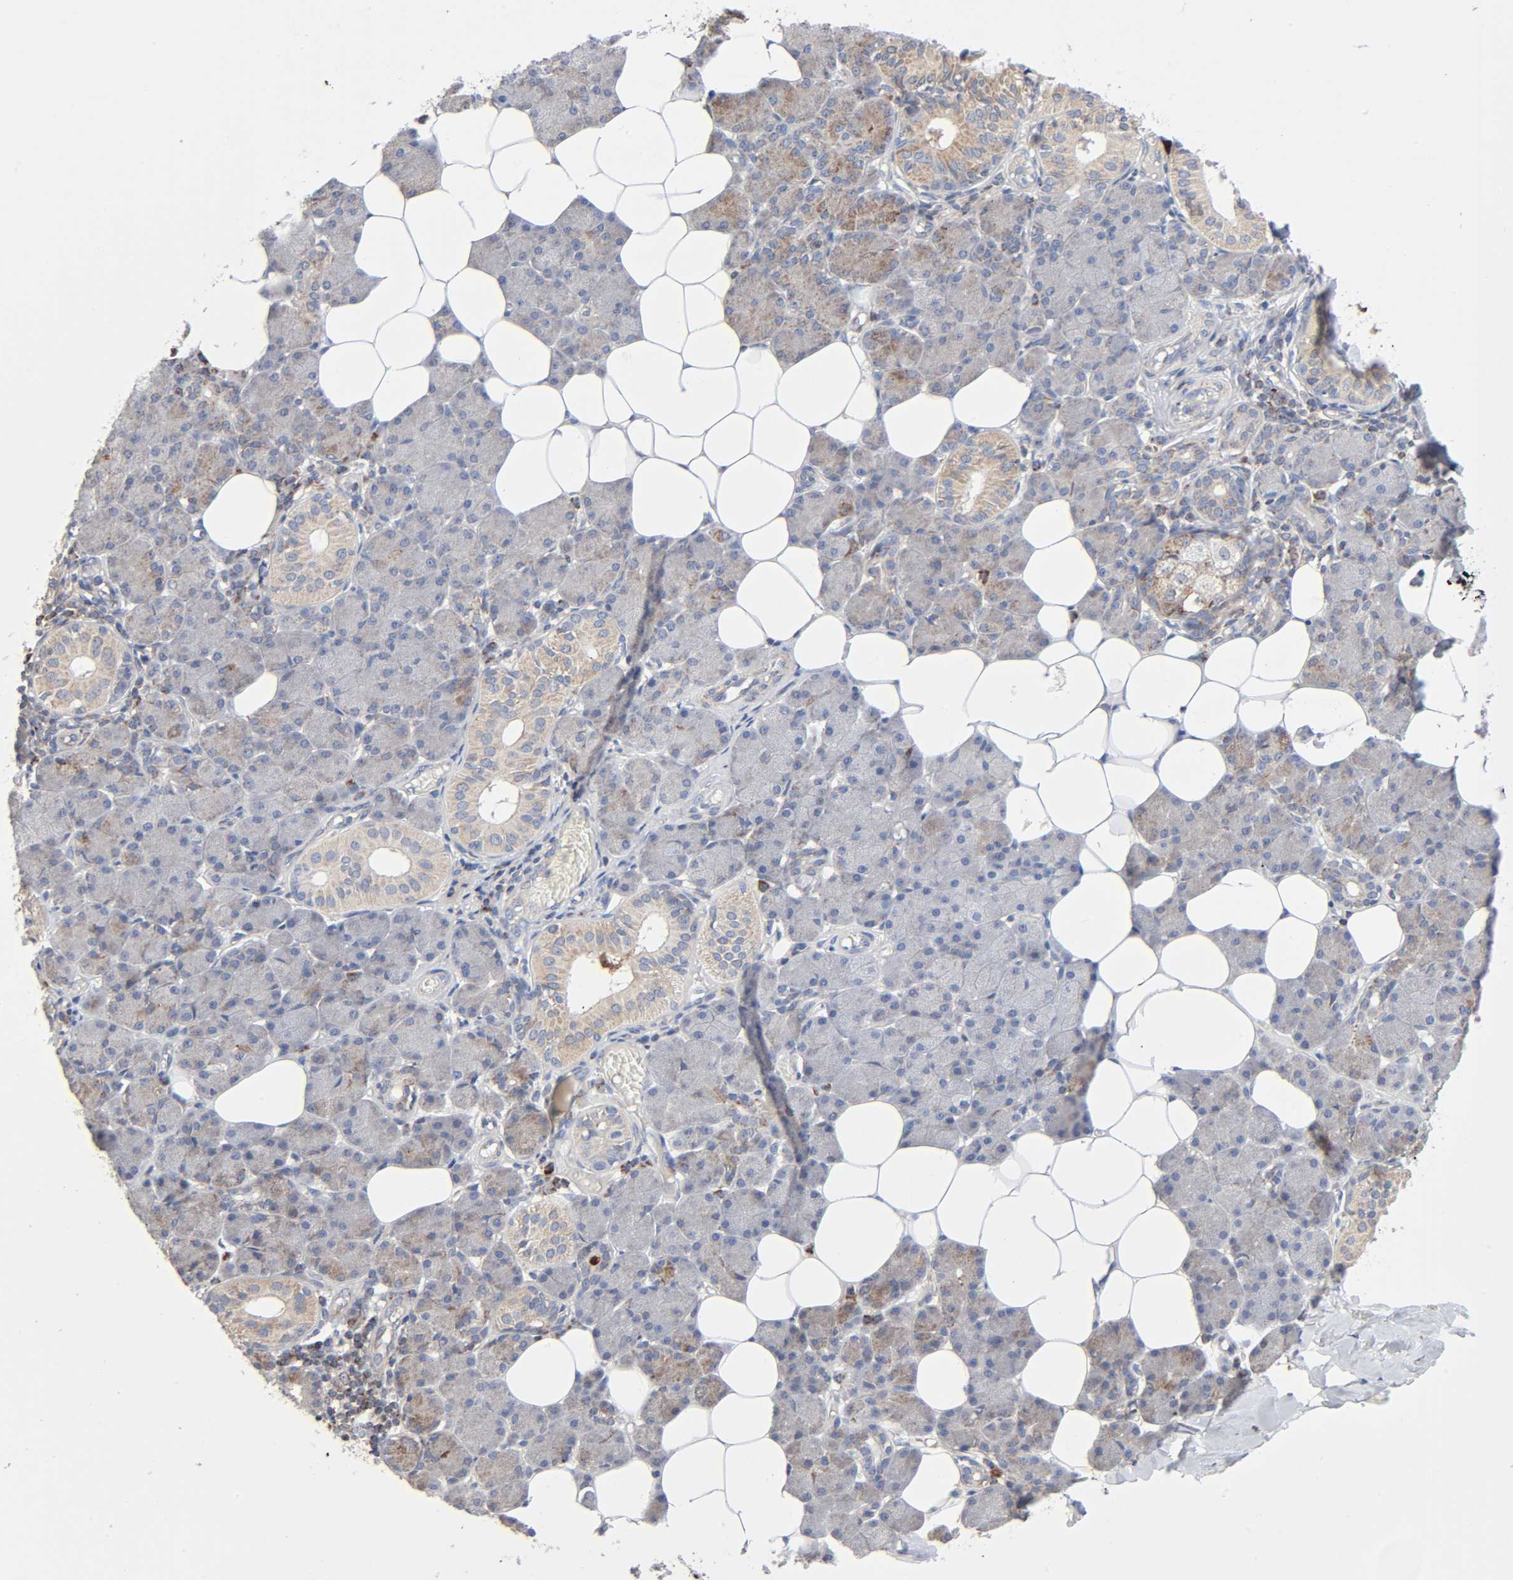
{"staining": {"intensity": "moderate", "quantity": "25%-75%", "location": "cytoplasmic/membranous"}, "tissue": "salivary gland", "cell_type": "Glandular cells", "image_type": "normal", "snomed": [{"axis": "morphology", "description": "Normal tissue, NOS"}, {"axis": "morphology", "description": "Adenoma, NOS"}, {"axis": "topography", "description": "Salivary gland"}], "caption": "This photomicrograph displays normal salivary gland stained with immunohistochemistry (IHC) to label a protein in brown. The cytoplasmic/membranous of glandular cells show moderate positivity for the protein. Nuclei are counter-stained blue.", "gene": "SYT16", "patient": {"sex": "female", "age": 32}}